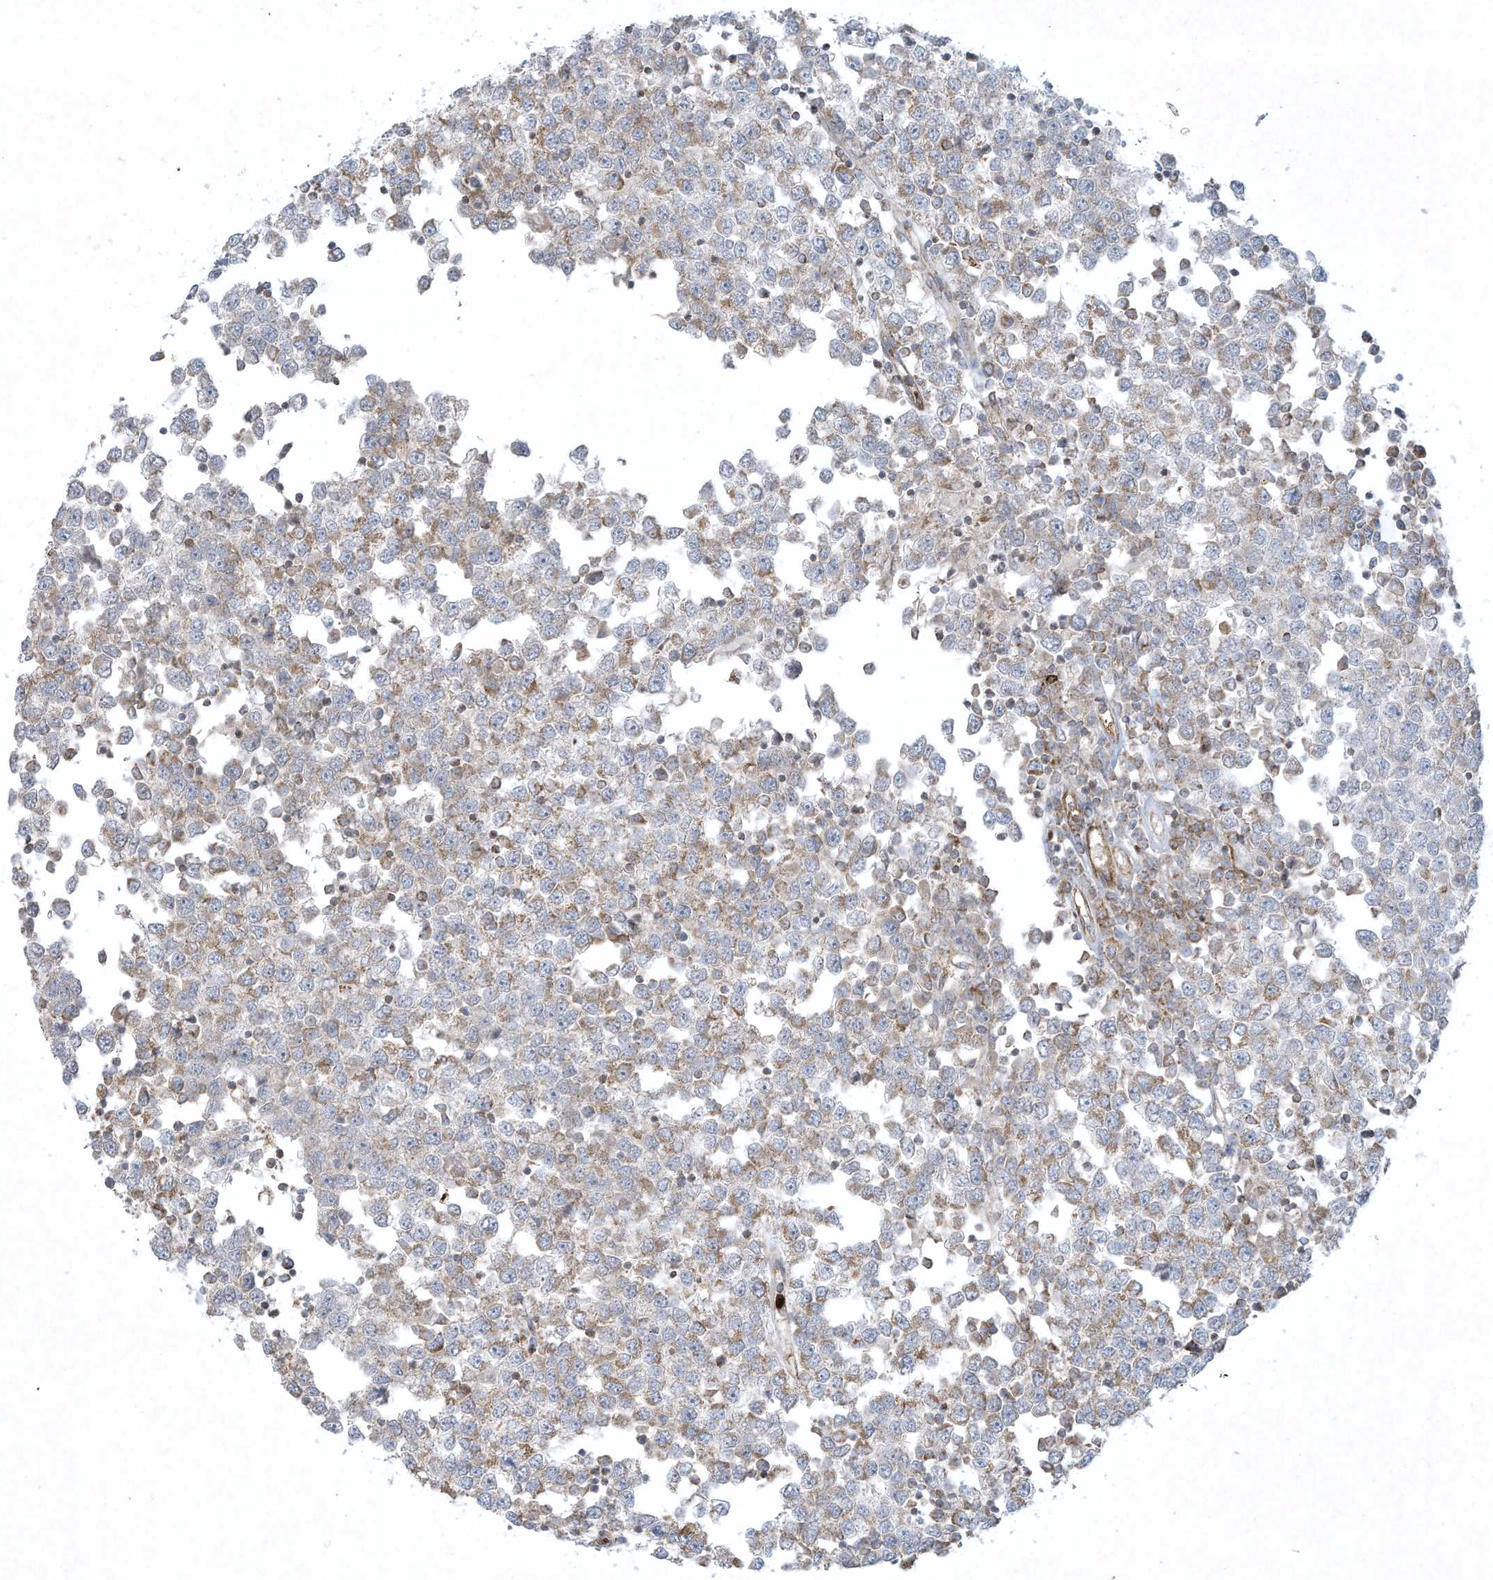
{"staining": {"intensity": "weak", "quantity": "25%-75%", "location": "cytoplasmic/membranous"}, "tissue": "testis cancer", "cell_type": "Tumor cells", "image_type": "cancer", "snomed": [{"axis": "morphology", "description": "Seminoma, NOS"}, {"axis": "topography", "description": "Testis"}], "caption": "Tumor cells show low levels of weak cytoplasmic/membranous positivity in about 25%-75% of cells in testis seminoma.", "gene": "CHRNA4", "patient": {"sex": "male", "age": 65}}